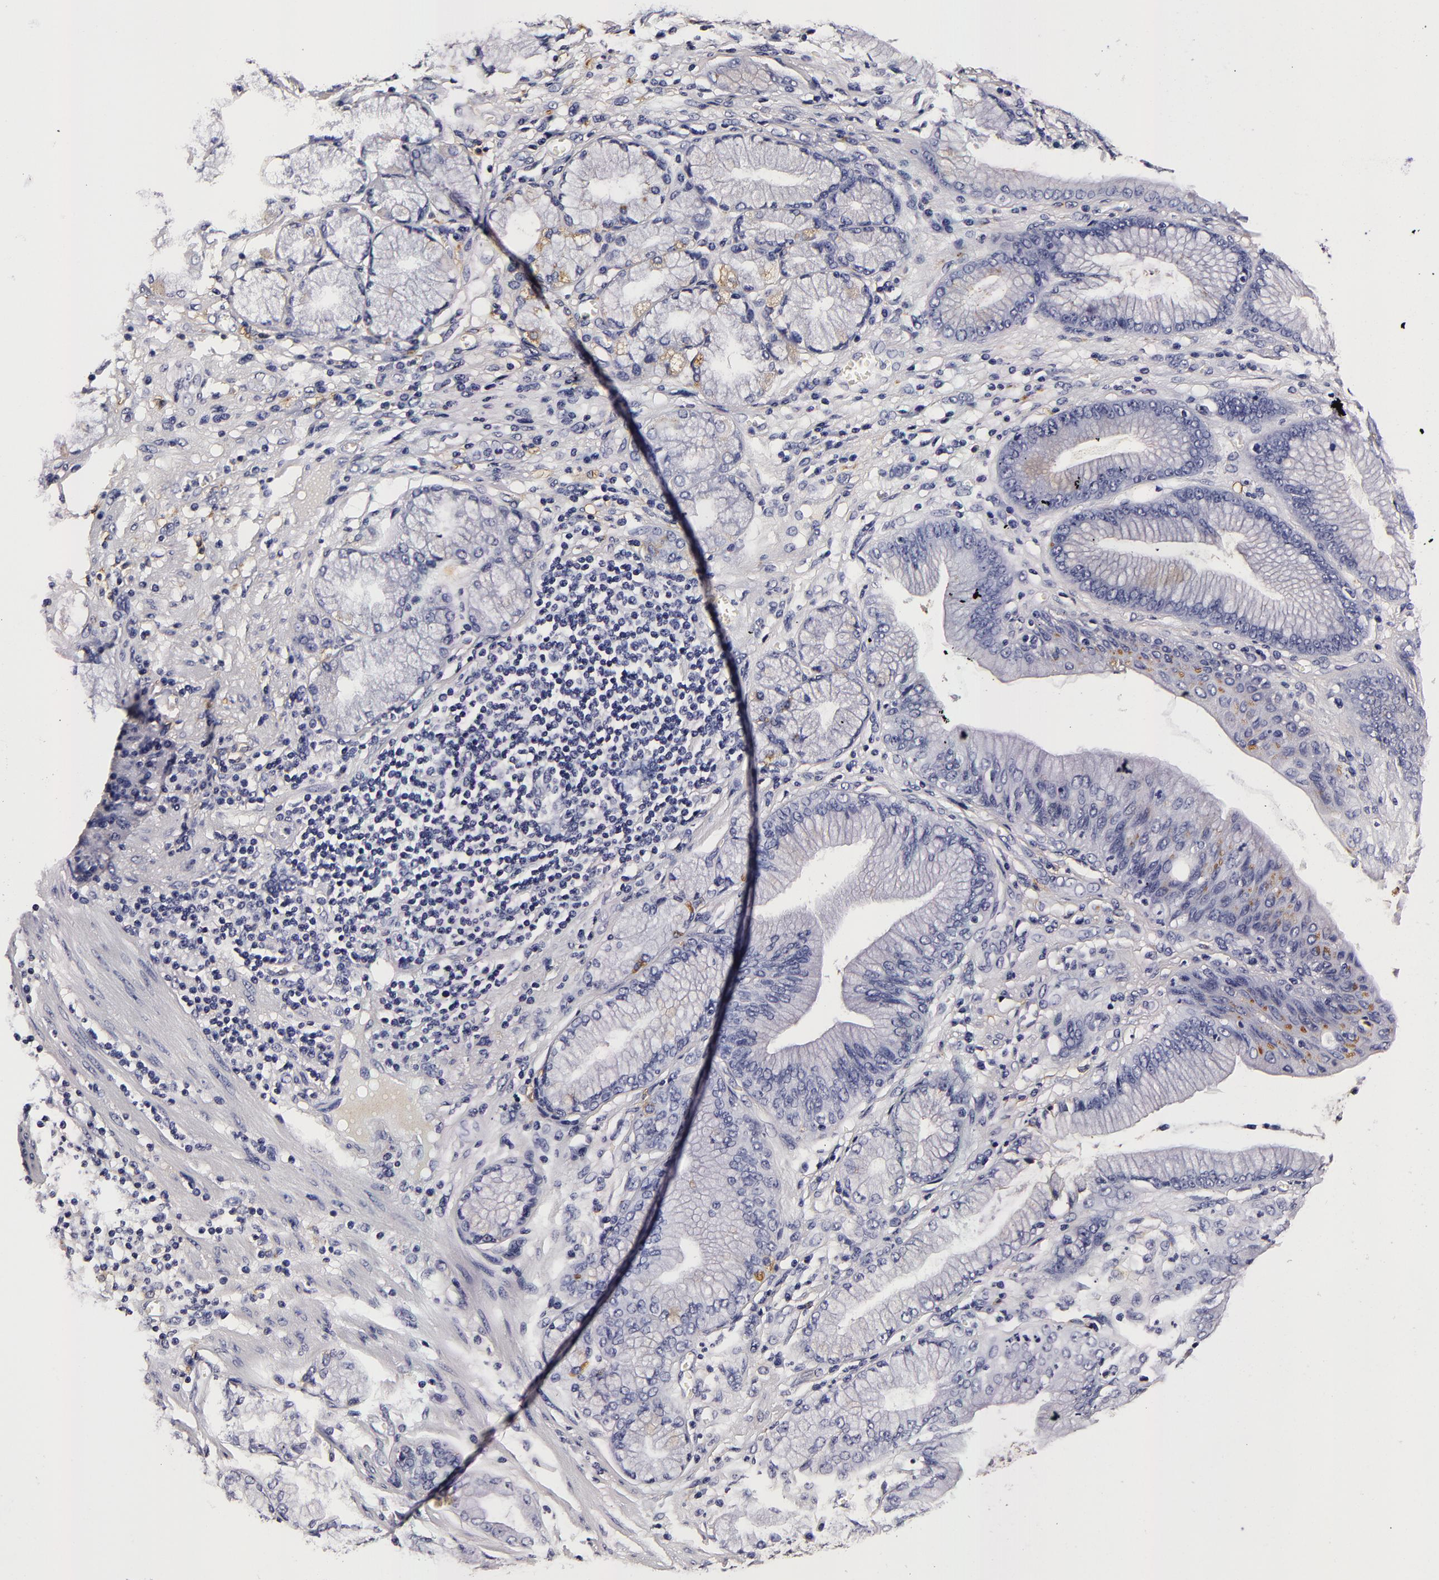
{"staining": {"intensity": "negative", "quantity": "none", "location": "none"}, "tissue": "stomach cancer", "cell_type": "Tumor cells", "image_type": "cancer", "snomed": [{"axis": "morphology", "description": "Adenocarcinoma, NOS"}, {"axis": "topography", "description": "Pancreas"}, {"axis": "topography", "description": "Stomach, upper"}], "caption": "There is no significant staining in tumor cells of adenocarcinoma (stomach).", "gene": "LGALS3BP", "patient": {"sex": "male", "age": 77}}